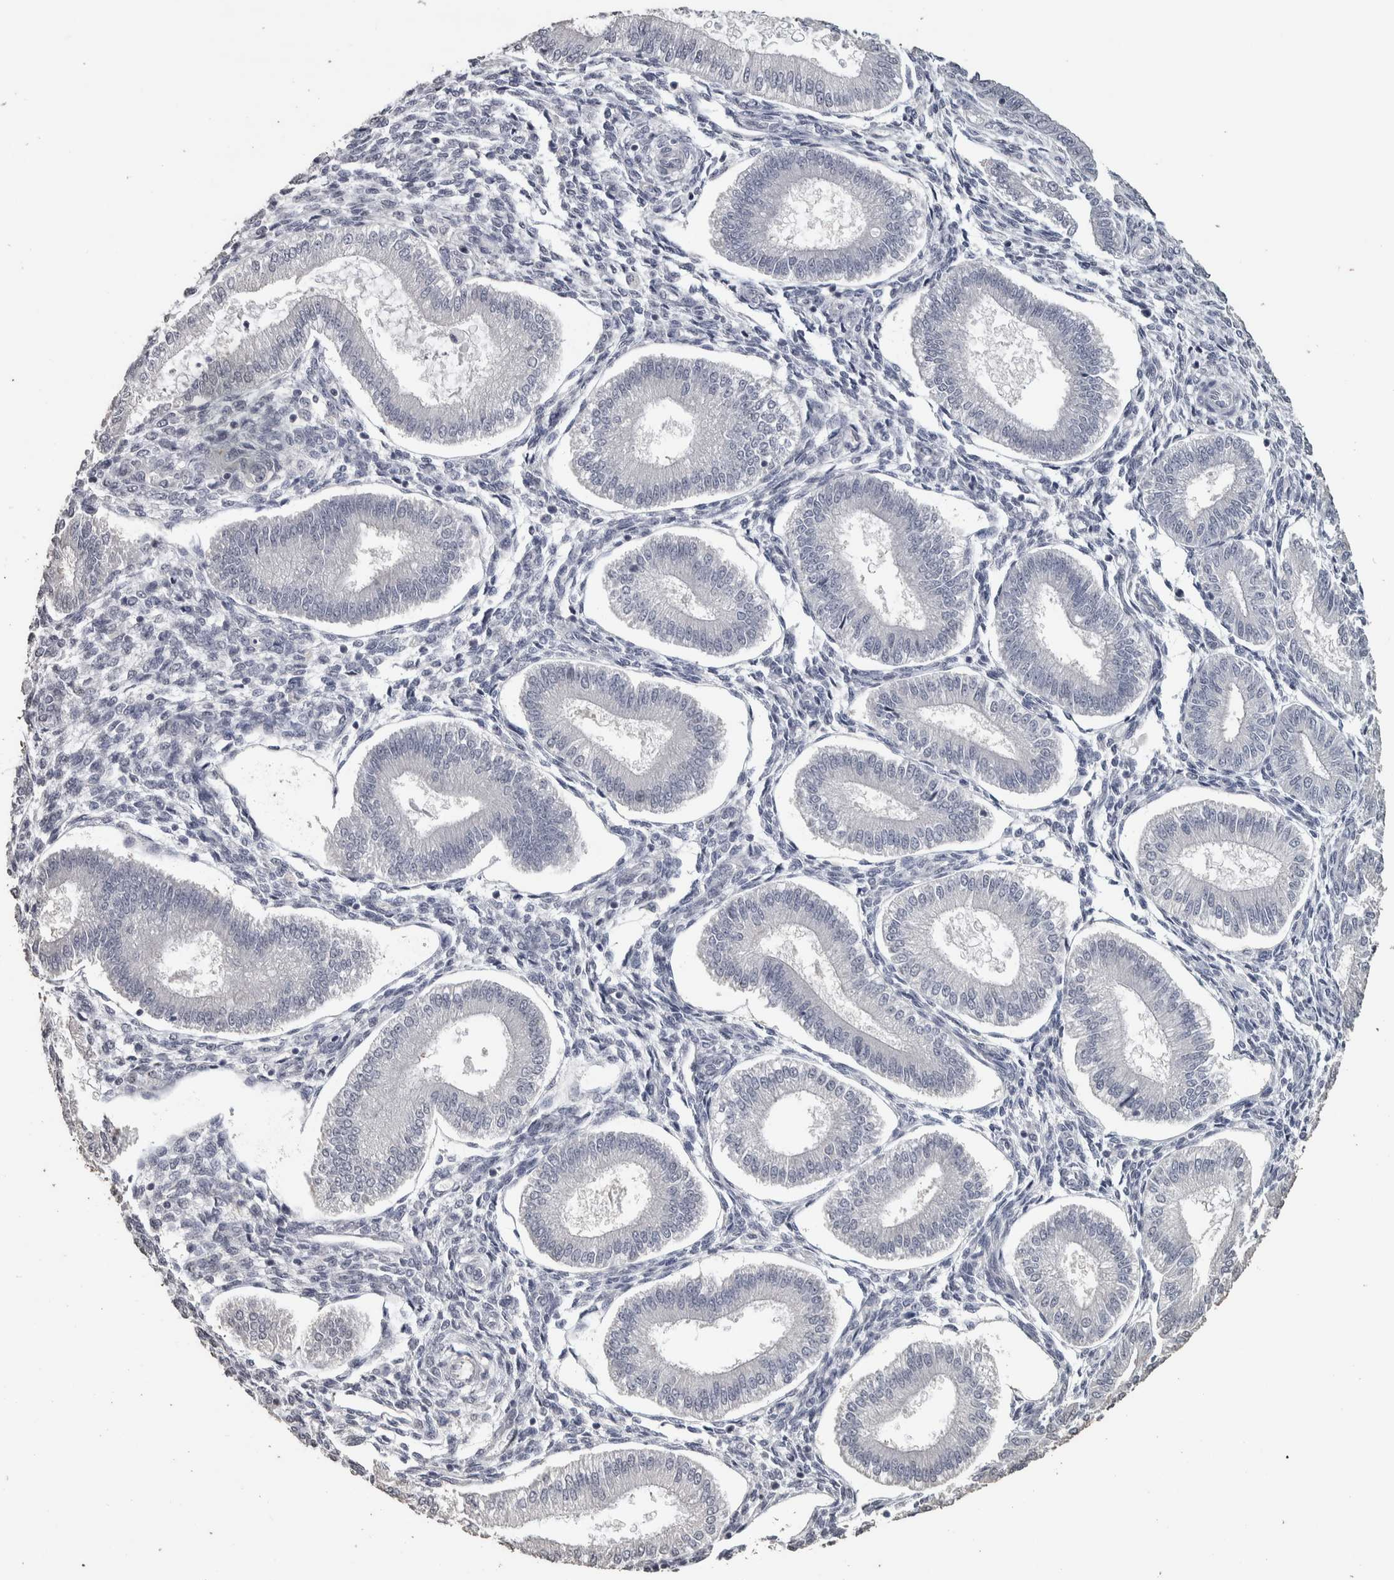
{"staining": {"intensity": "negative", "quantity": "none", "location": "none"}, "tissue": "endometrium", "cell_type": "Cells in endometrial stroma", "image_type": "normal", "snomed": [{"axis": "morphology", "description": "Normal tissue, NOS"}, {"axis": "topography", "description": "Endometrium"}], "caption": "Protein analysis of unremarkable endometrium displays no significant expression in cells in endometrial stroma.", "gene": "NECAB1", "patient": {"sex": "female", "age": 39}}